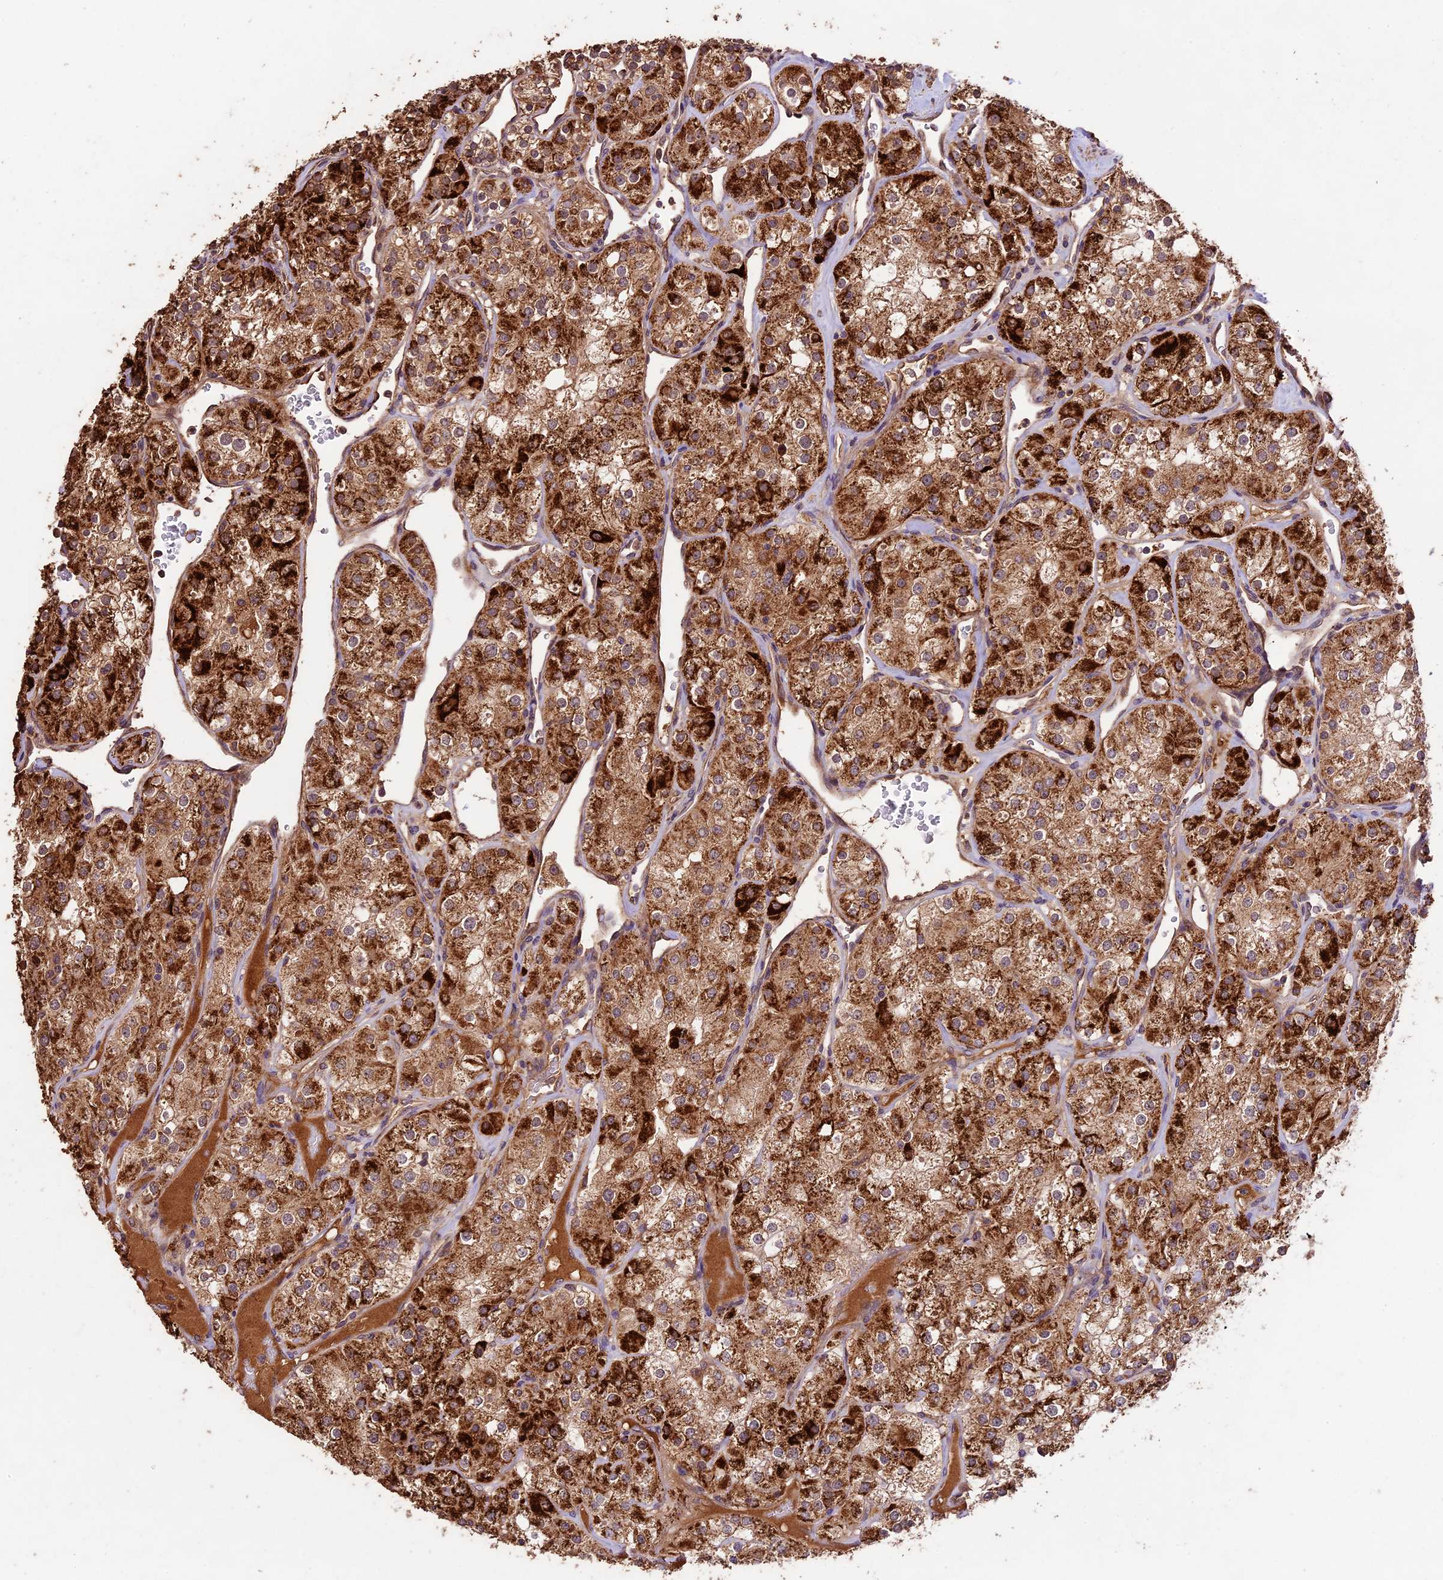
{"staining": {"intensity": "strong", "quantity": ">75%", "location": "cytoplasmic/membranous"}, "tissue": "renal cancer", "cell_type": "Tumor cells", "image_type": "cancer", "snomed": [{"axis": "morphology", "description": "Adenocarcinoma, NOS"}, {"axis": "topography", "description": "Kidney"}], "caption": "Immunohistochemical staining of renal adenocarcinoma reveals high levels of strong cytoplasmic/membranous protein staining in about >75% of tumor cells. (DAB (3,3'-diaminobenzidine) = brown stain, brightfield microscopy at high magnification).", "gene": "CRLF1", "patient": {"sex": "male", "age": 77}}